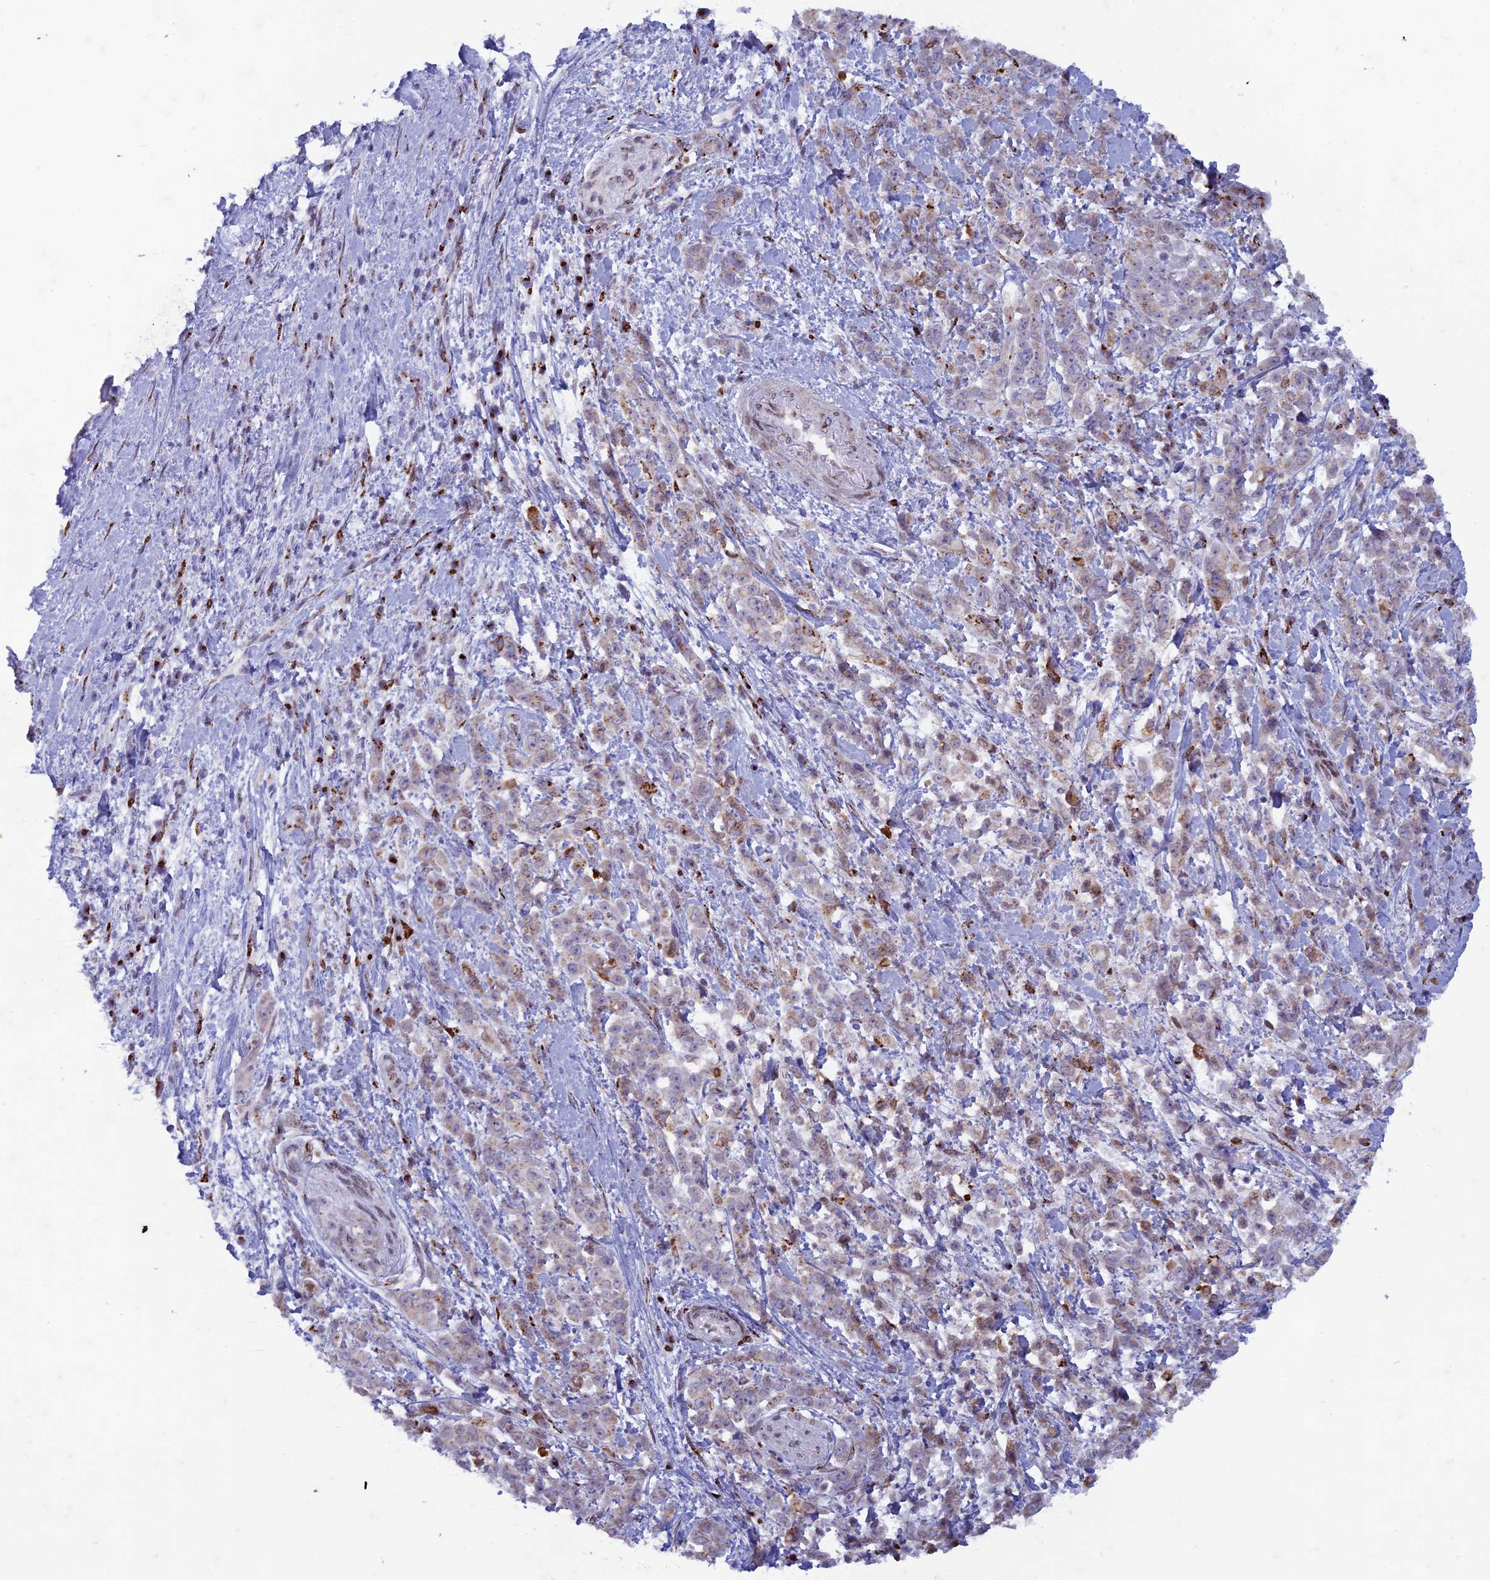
{"staining": {"intensity": "weak", "quantity": "25%-75%", "location": "cytoplasmic/membranous"}, "tissue": "pancreatic cancer", "cell_type": "Tumor cells", "image_type": "cancer", "snomed": [{"axis": "morphology", "description": "Normal tissue, NOS"}, {"axis": "morphology", "description": "Adenocarcinoma, NOS"}, {"axis": "topography", "description": "Pancreas"}], "caption": "This histopathology image displays pancreatic cancer (adenocarcinoma) stained with immunohistochemistry (IHC) to label a protein in brown. The cytoplasmic/membranous of tumor cells show weak positivity for the protein. Nuclei are counter-stained blue.", "gene": "FAM3C", "patient": {"sex": "female", "age": 64}}